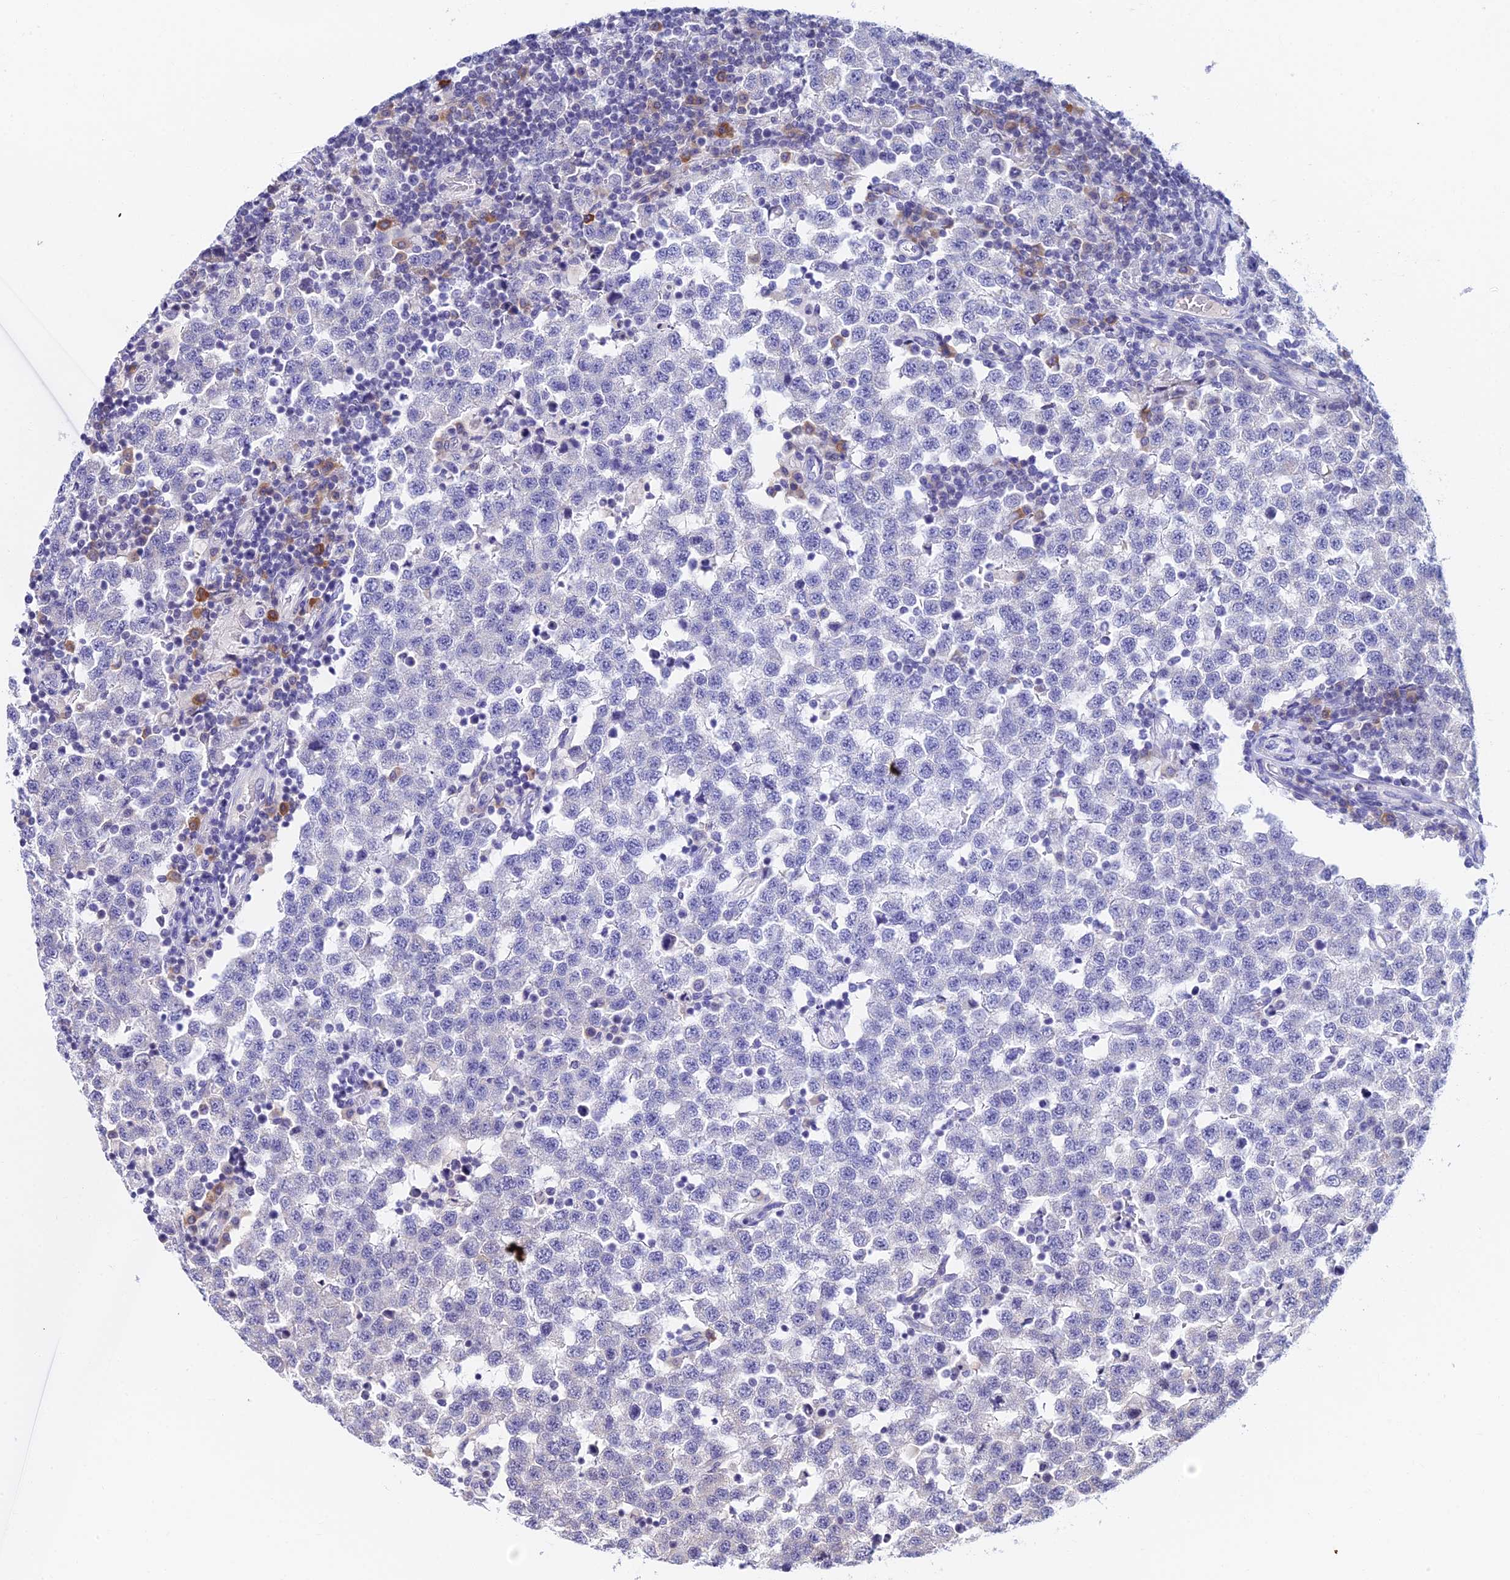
{"staining": {"intensity": "negative", "quantity": "none", "location": "none"}, "tissue": "testis cancer", "cell_type": "Tumor cells", "image_type": "cancer", "snomed": [{"axis": "morphology", "description": "Seminoma, NOS"}, {"axis": "topography", "description": "Testis"}], "caption": "DAB (3,3'-diaminobenzidine) immunohistochemical staining of testis cancer (seminoma) reveals no significant positivity in tumor cells. (Stains: DAB IHC with hematoxylin counter stain, Microscopy: brightfield microscopy at high magnification).", "gene": "CDNF", "patient": {"sex": "male", "age": 34}}